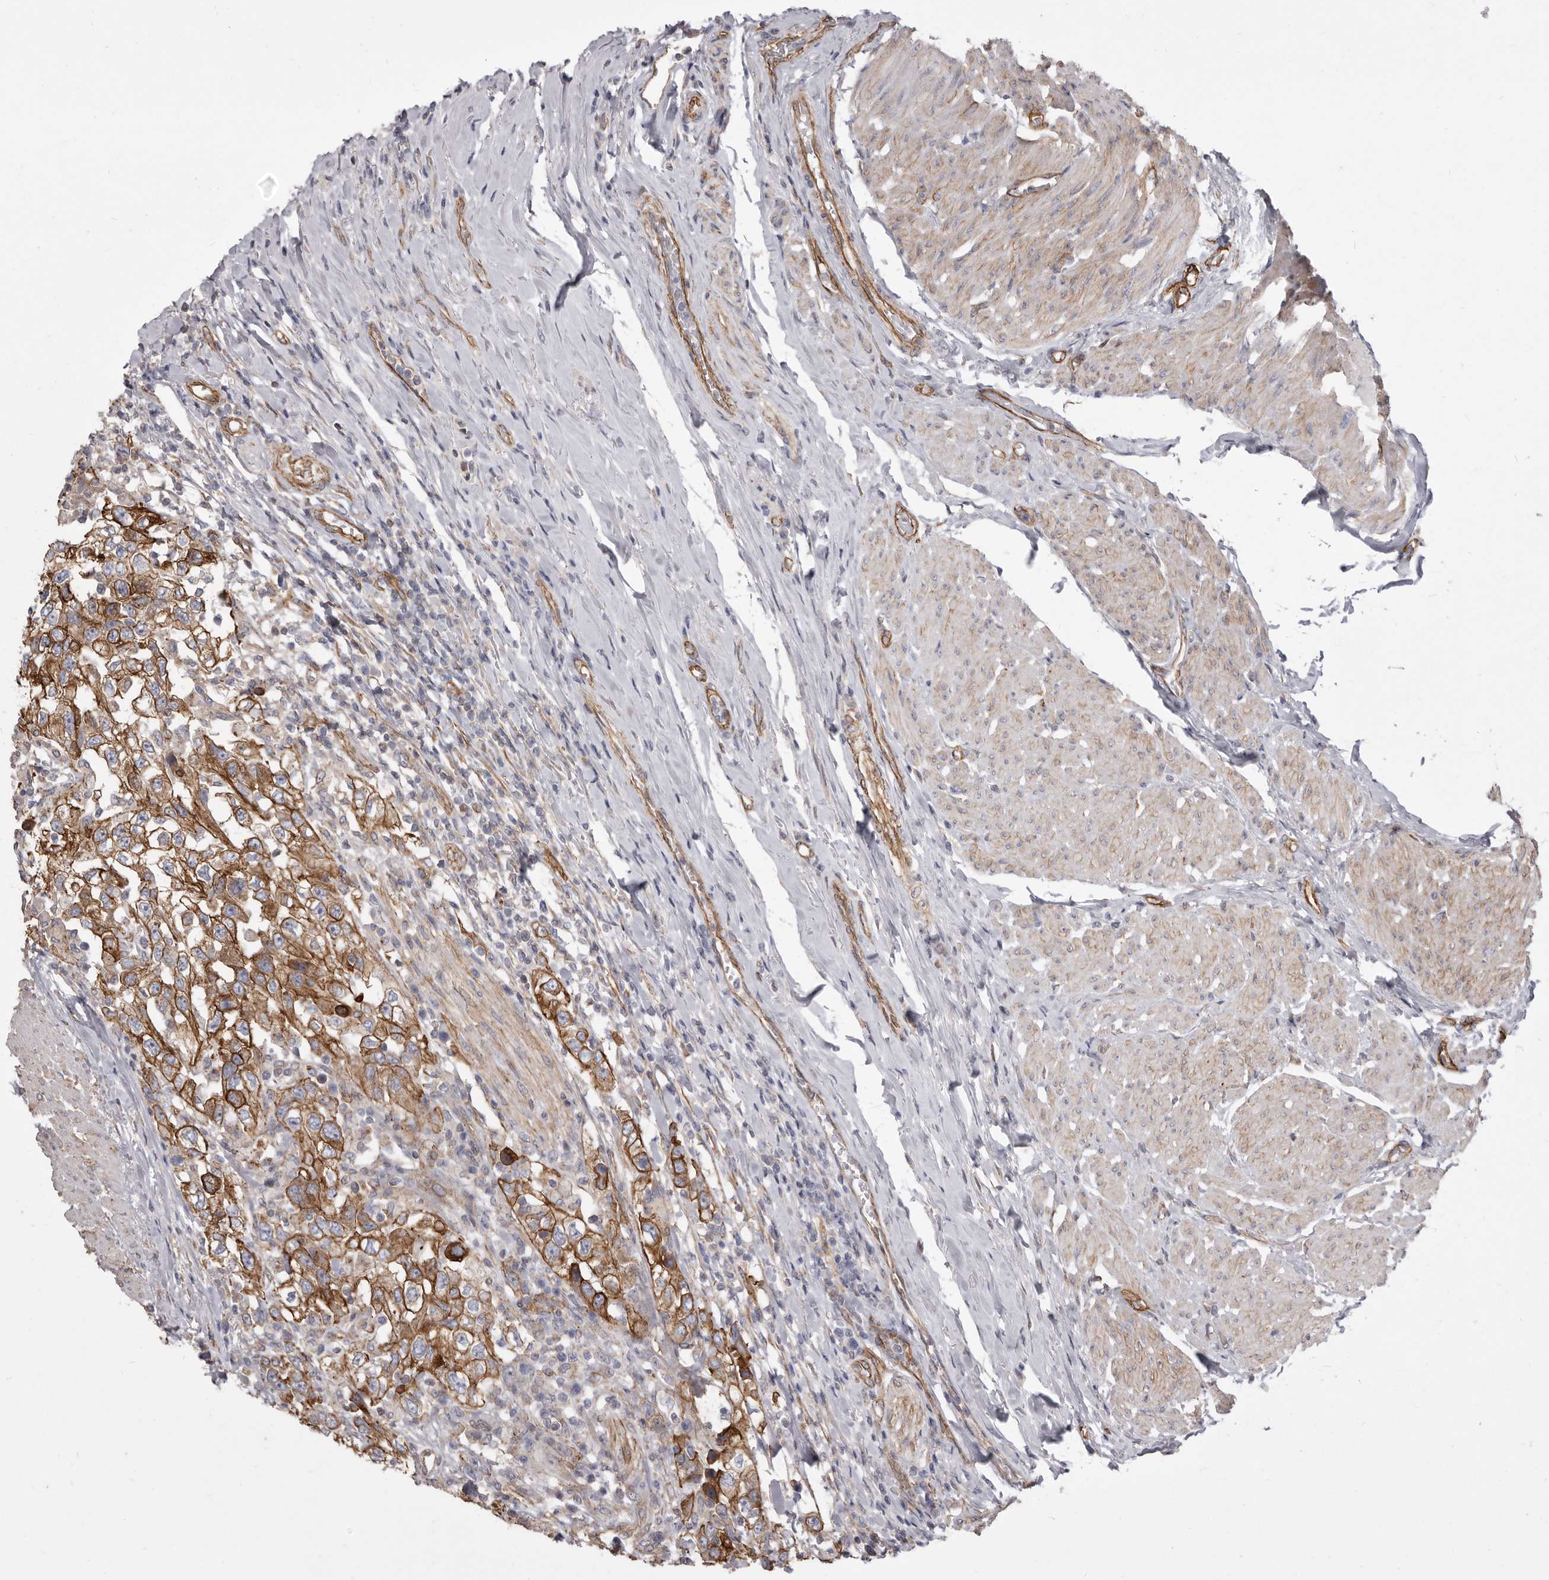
{"staining": {"intensity": "moderate", "quantity": ">75%", "location": "cytoplasmic/membranous"}, "tissue": "urothelial cancer", "cell_type": "Tumor cells", "image_type": "cancer", "snomed": [{"axis": "morphology", "description": "Urothelial carcinoma, High grade"}, {"axis": "topography", "description": "Urinary bladder"}], "caption": "IHC of human urothelial cancer reveals medium levels of moderate cytoplasmic/membranous positivity in about >75% of tumor cells.", "gene": "P2RX6", "patient": {"sex": "female", "age": 80}}